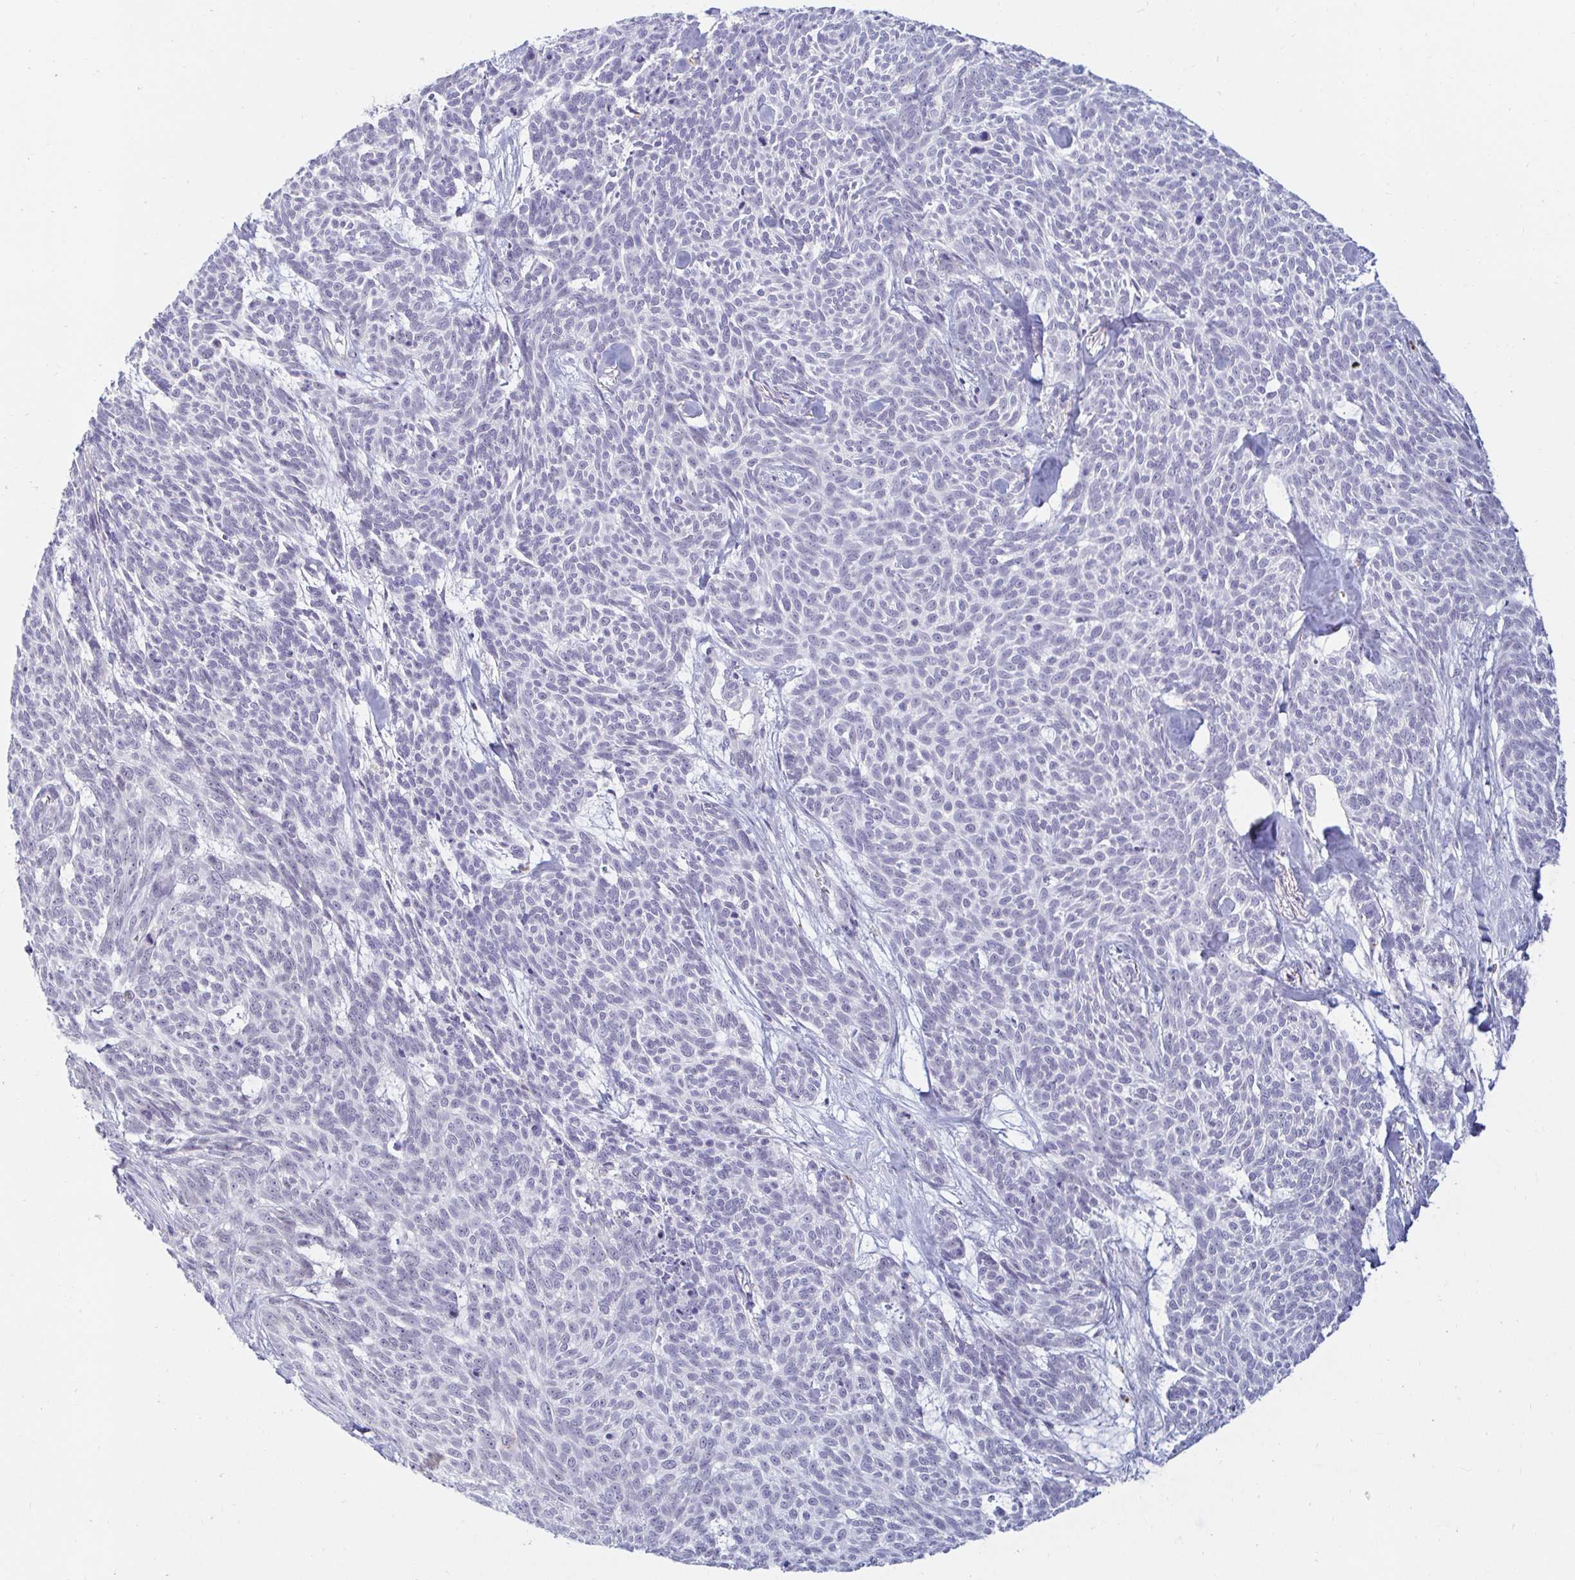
{"staining": {"intensity": "negative", "quantity": "none", "location": "none"}, "tissue": "skin cancer", "cell_type": "Tumor cells", "image_type": "cancer", "snomed": [{"axis": "morphology", "description": "Basal cell carcinoma"}, {"axis": "topography", "description": "Skin"}], "caption": "The histopathology image demonstrates no staining of tumor cells in basal cell carcinoma (skin). Brightfield microscopy of immunohistochemistry (IHC) stained with DAB (3,3'-diaminobenzidine) (brown) and hematoxylin (blue), captured at high magnification.", "gene": "OR51D1", "patient": {"sex": "female", "age": 93}}